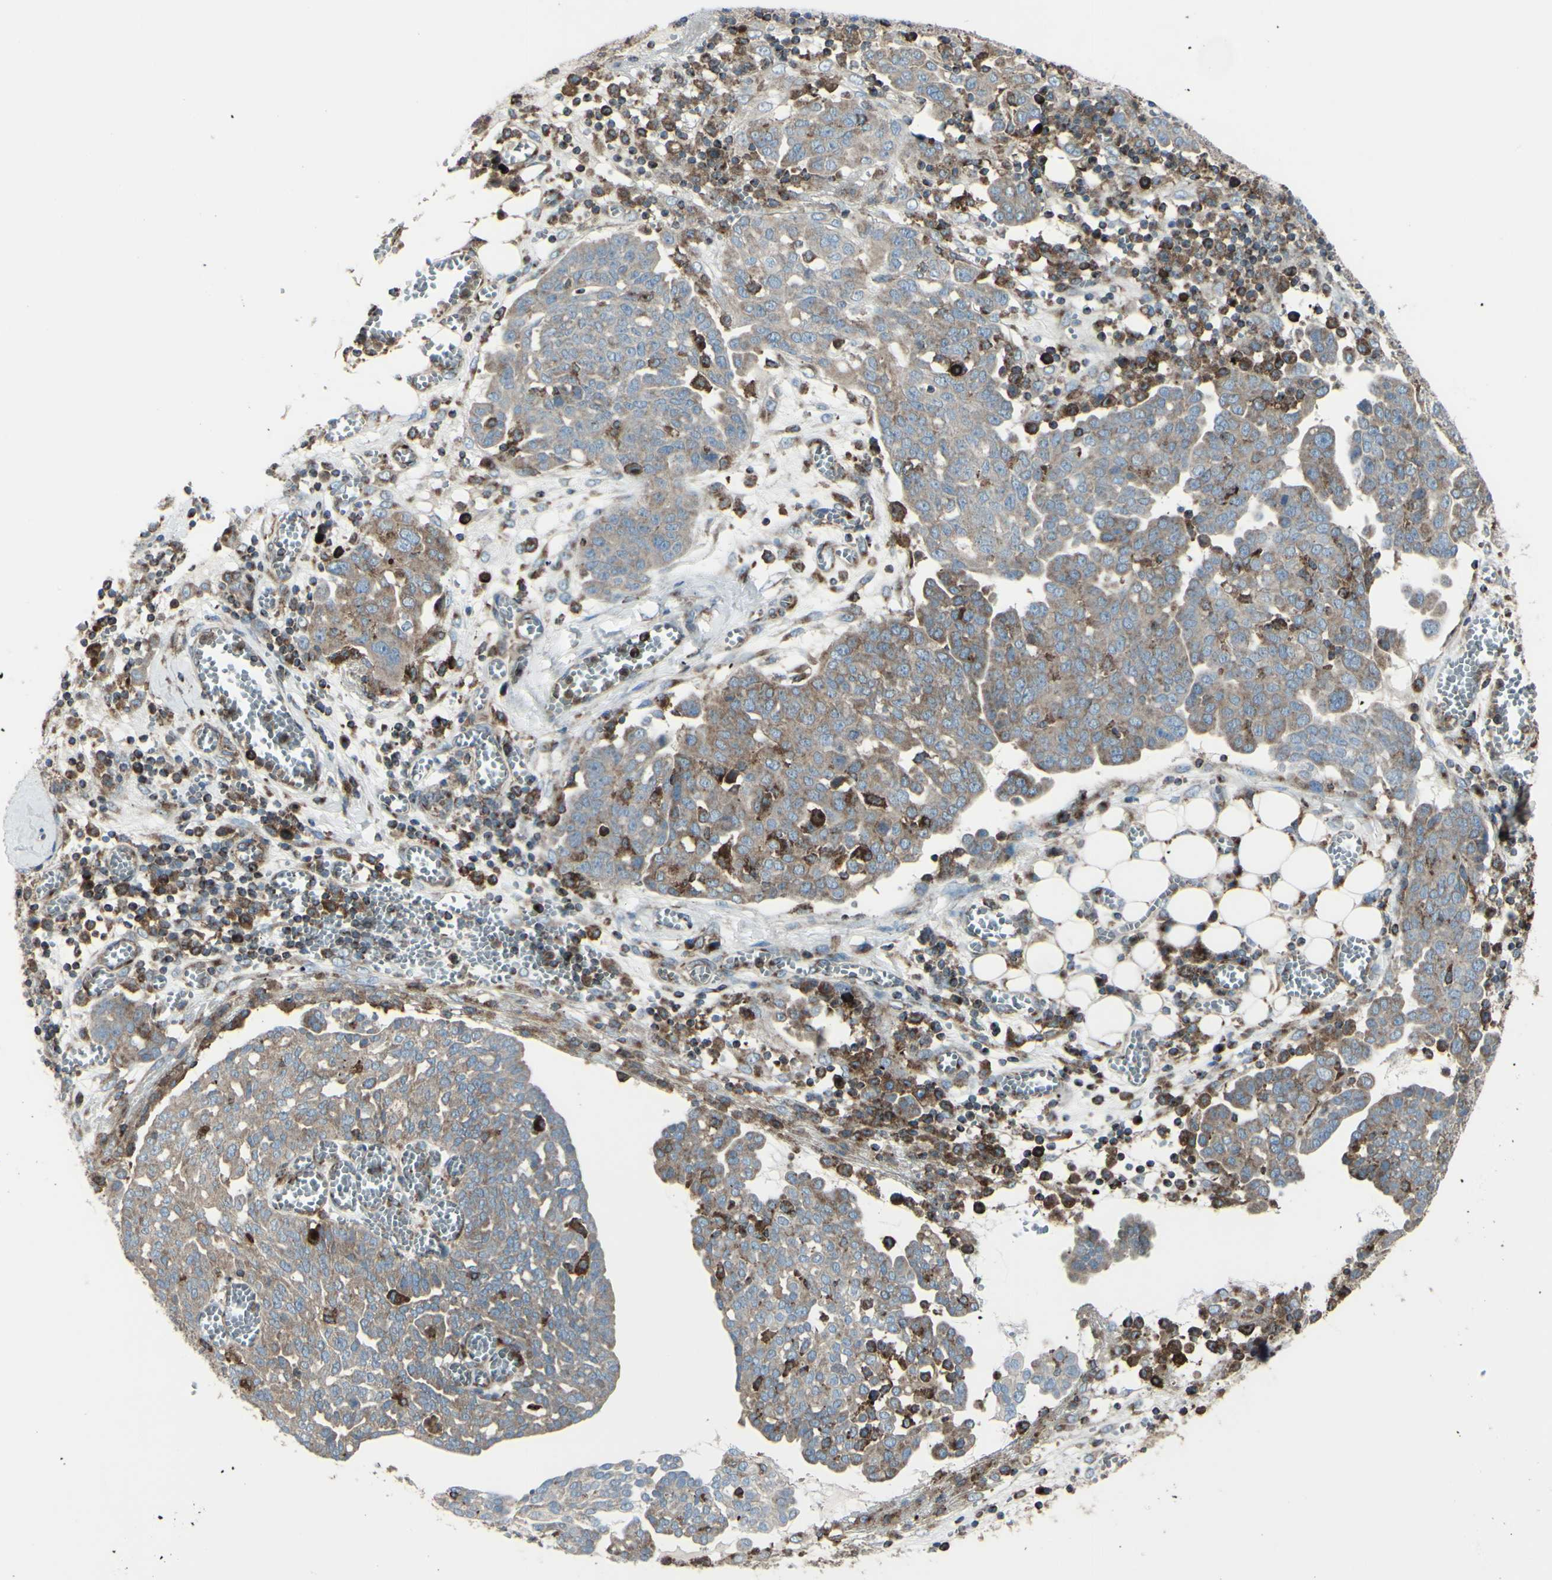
{"staining": {"intensity": "weak", "quantity": ">75%", "location": "cytoplasmic/membranous"}, "tissue": "ovarian cancer", "cell_type": "Tumor cells", "image_type": "cancer", "snomed": [{"axis": "morphology", "description": "Cystadenocarcinoma, serous, NOS"}, {"axis": "topography", "description": "Soft tissue"}, {"axis": "topography", "description": "Ovary"}], "caption": "Human ovarian cancer (serous cystadenocarcinoma) stained with a protein marker reveals weak staining in tumor cells.", "gene": "NAPA", "patient": {"sex": "female", "age": 57}}